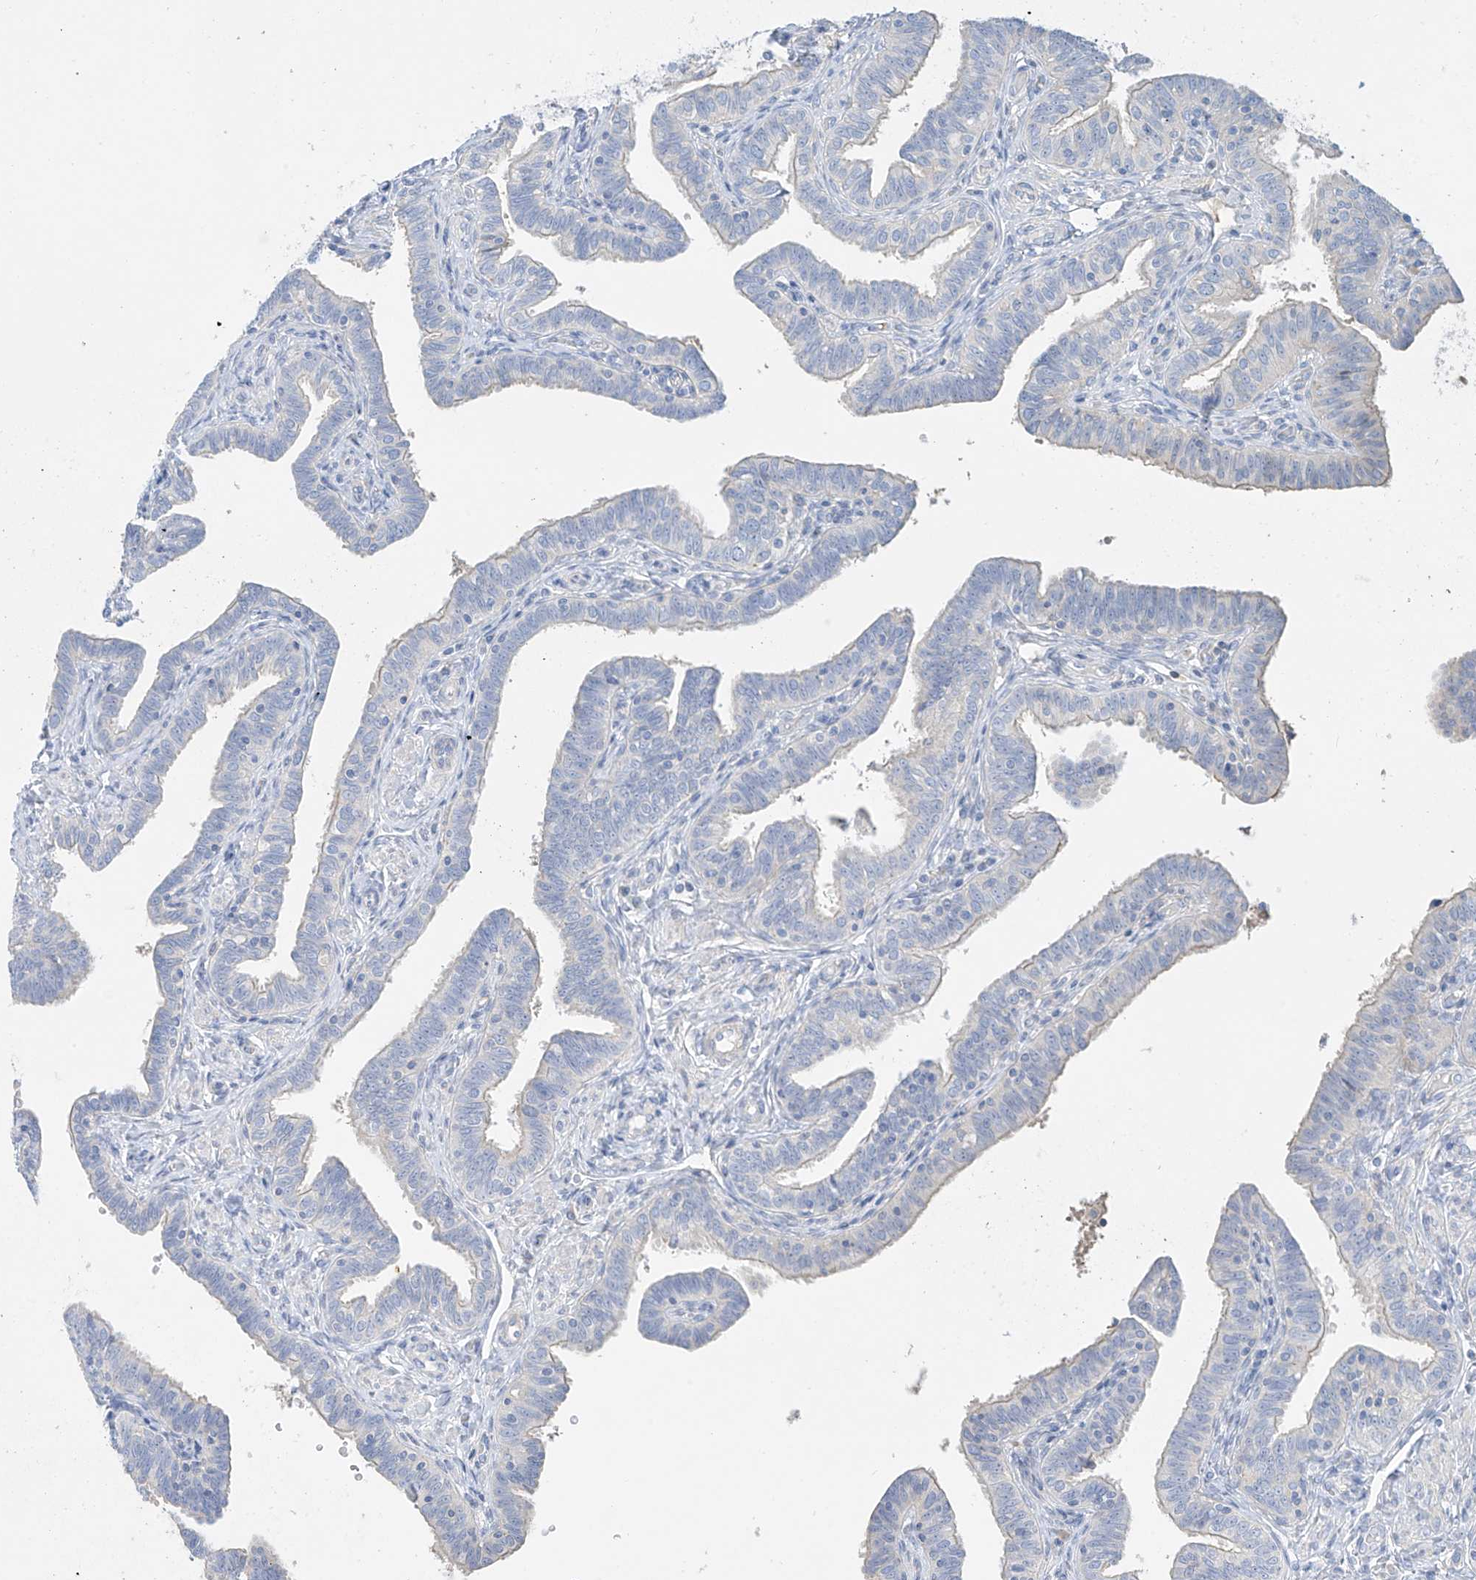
{"staining": {"intensity": "negative", "quantity": "none", "location": "none"}, "tissue": "fallopian tube", "cell_type": "Glandular cells", "image_type": "normal", "snomed": [{"axis": "morphology", "description": "Normal tissue, NOS"}, {"axis": "topography", "description": "Fallopian tube"}], "caption": "This micrograph is of benign fallopian tube stained with immunohistochemistry to label a protein in brown with the nuclei are counter-stained blue. There is no positivity in glandular cells. The staining was performed using DAB (3,3'-diaminobenzidine) to visualize the protein expression in brown, while the nuclei were stained in blue with hematoxylin (Magnification: 20x).", "gene": "PRSS12", "patient": {"sex": "female", "age": 39}}